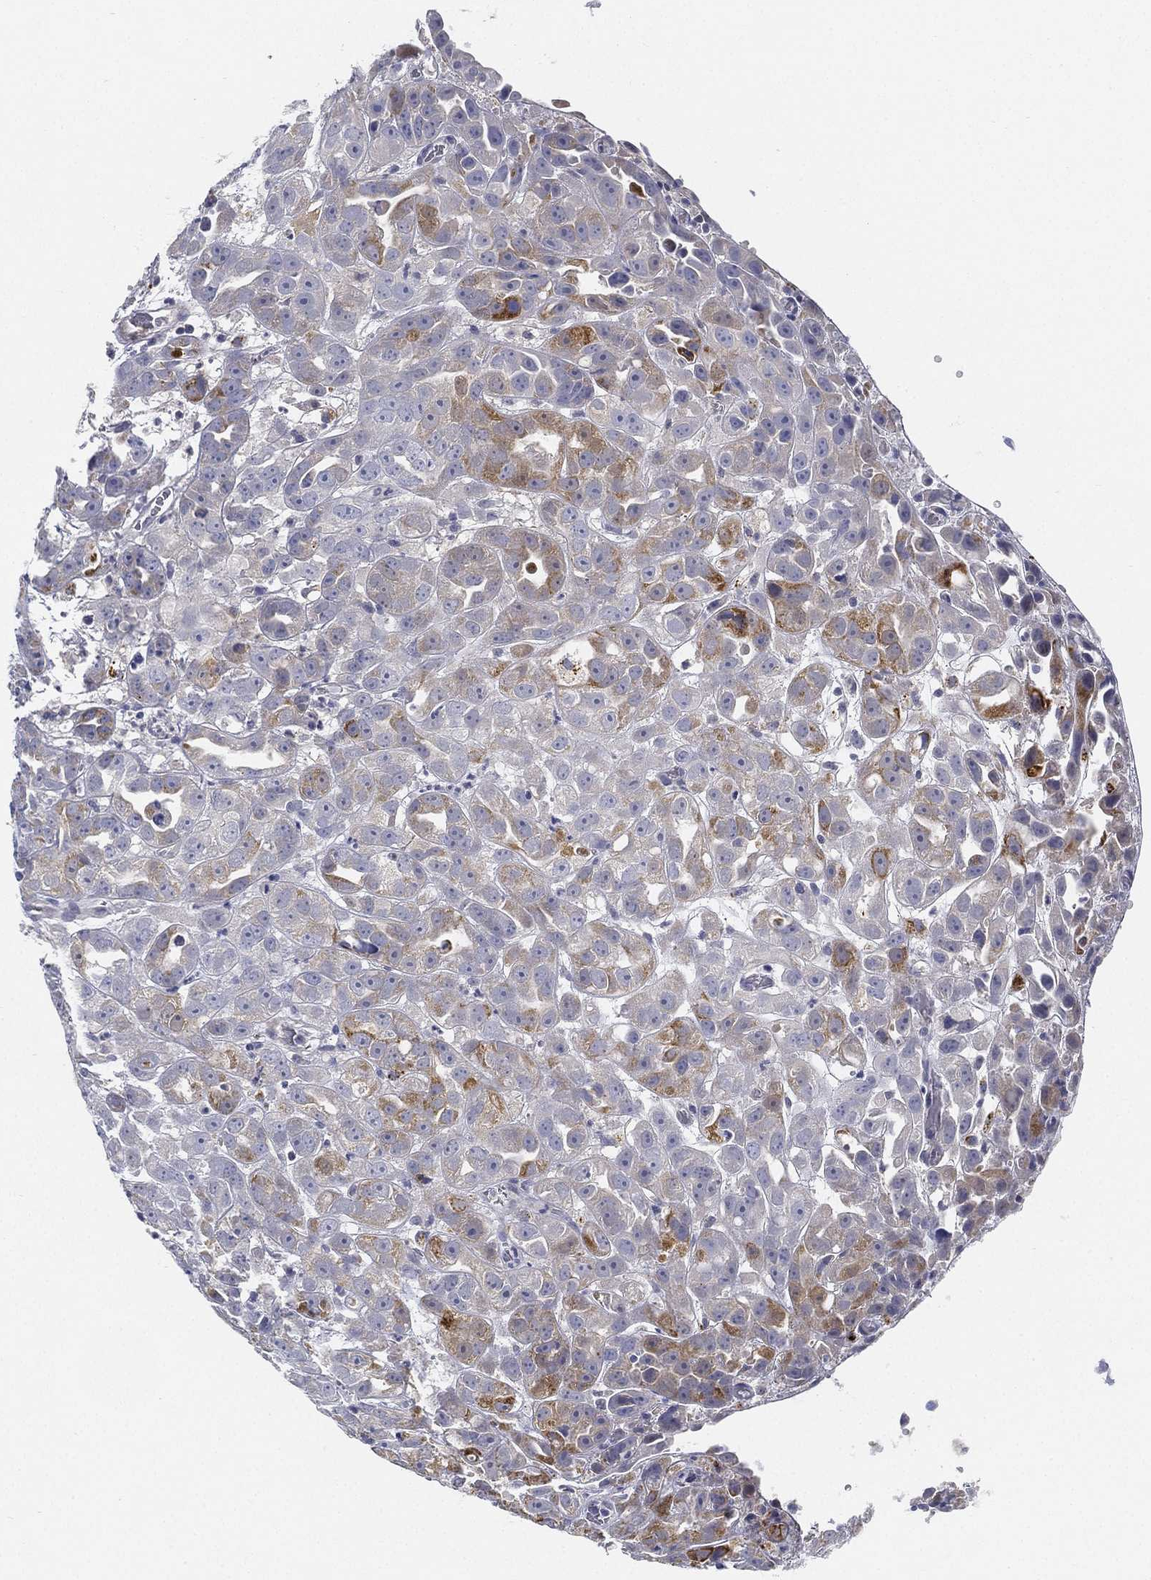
{"staining": {"intensity": "moderate", "quantity": "<25%", "location": "cytoplasmic/membranous"}, "tissue": "urothelial cancer", "cell_type": "Tumor cells", "image_type": "cancer", "snomed": [{"axis": "morphology", "description": "Urothelial carcinoma, High grade"}, {"axis": "topography", "description": "Urinary bladder"}], "caption": "This photomicrograph displays urothelial cancer stained with immunohistochemistry to label a protein in brown. The cytoplasmic/membranous of tumor cells show moderate positivity for the protein. Nuclei are counter-stained blue.", "gene": "C5orf46", "patient": {"sex": "female", "age": 41}}